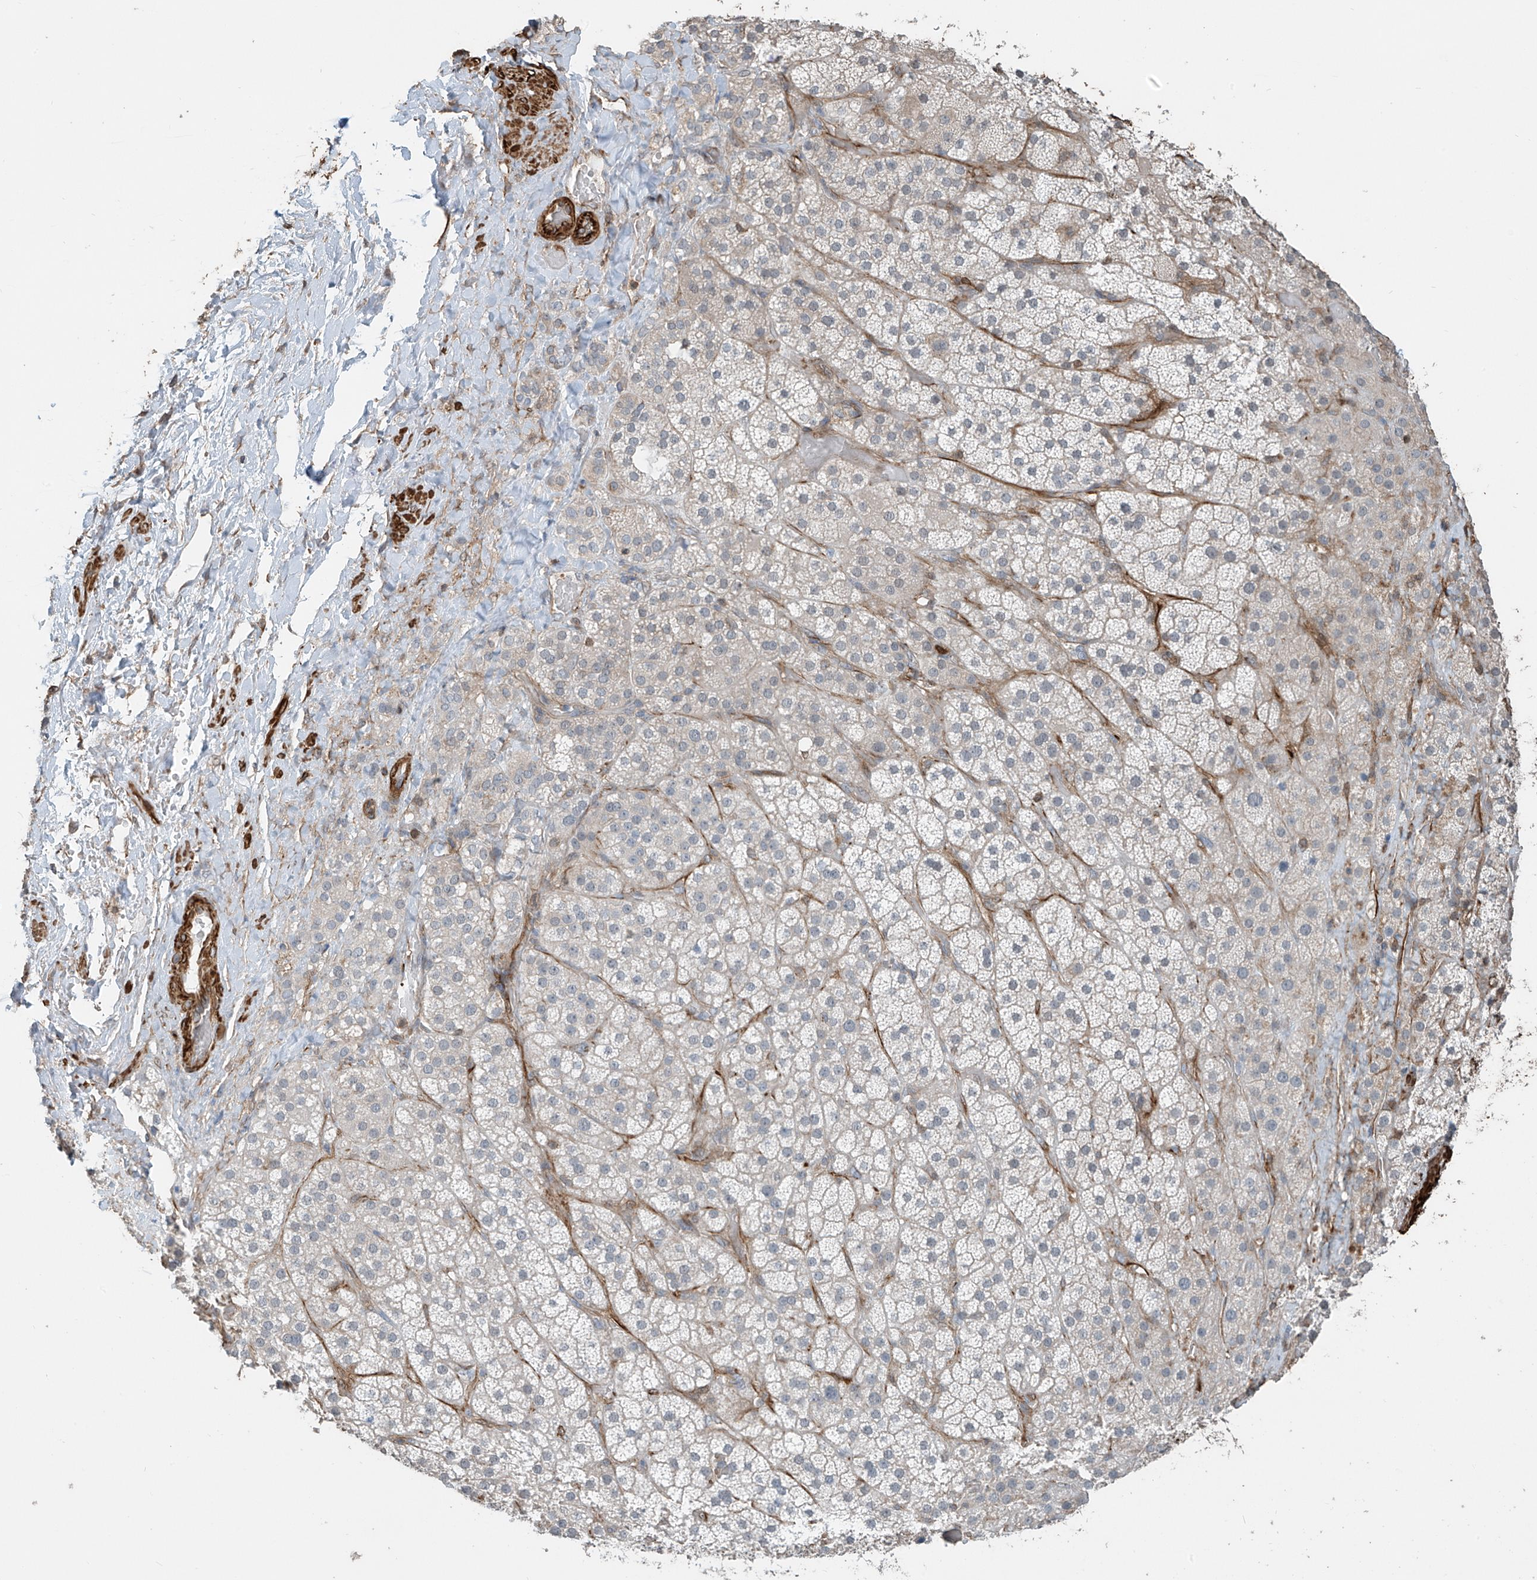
{"staining": {"intensity": "weak", "quantity": "<25%", "location": "cytoplasmic/membranous"}, "tissue": "adrenal gland", "cell_type": "Glandular cells", "image_type": "normal", "snomed": [{"axis": "morphology", "description": "Normal tissue, NOS"}, {"axis": "topography", "description": "Adrenal gland"}], "caption": "This is an immunohistochemistry image of normal human adrenal gland. There is no positivity in glandular cells.", "gene": "SH3BGRL3", "patient": {"sex": "male", "age": 57}}